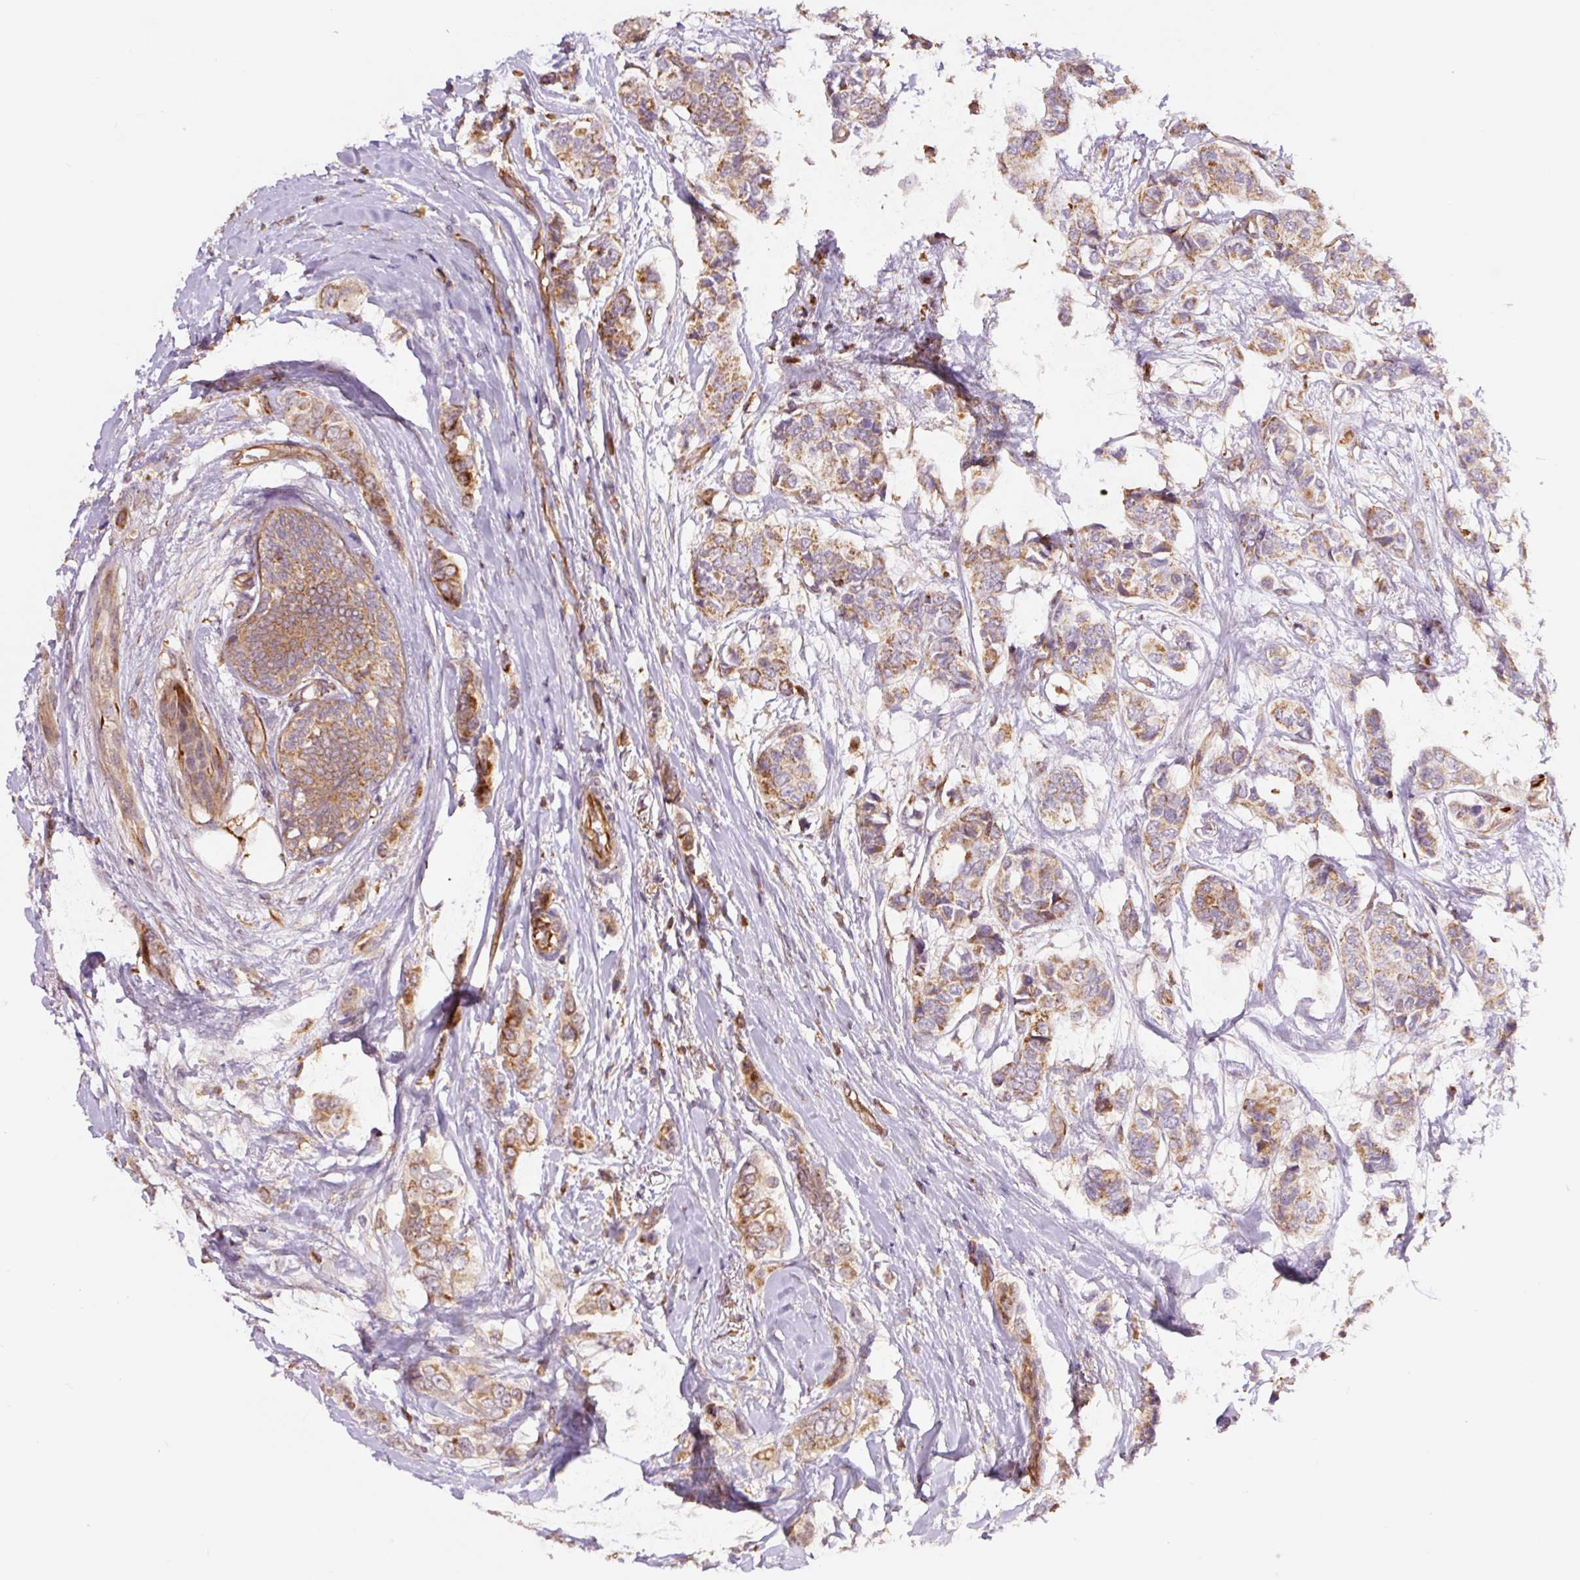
{"staining": {"intensity": "moderate", "quantity": "25%-75%", "location": "cytoplasmic/membranous"}, "tissue": "breast cancer", "cell_type": "Tumor cells", "image_type": "cancer", "snomed": [{"axis": "morphology", "description": "Lobular carcinoma"}, {"axis": "topography", "description": "Breast"}], "caption": "Breast cancer (lobular carcinoma) stained for a protein reveals moderate cytoplasmic/membranous positivity in tumor cells. Nuclei are stained in blue.", "gene": "PCK2", "patient": {"sex": "female", "age": 51}}